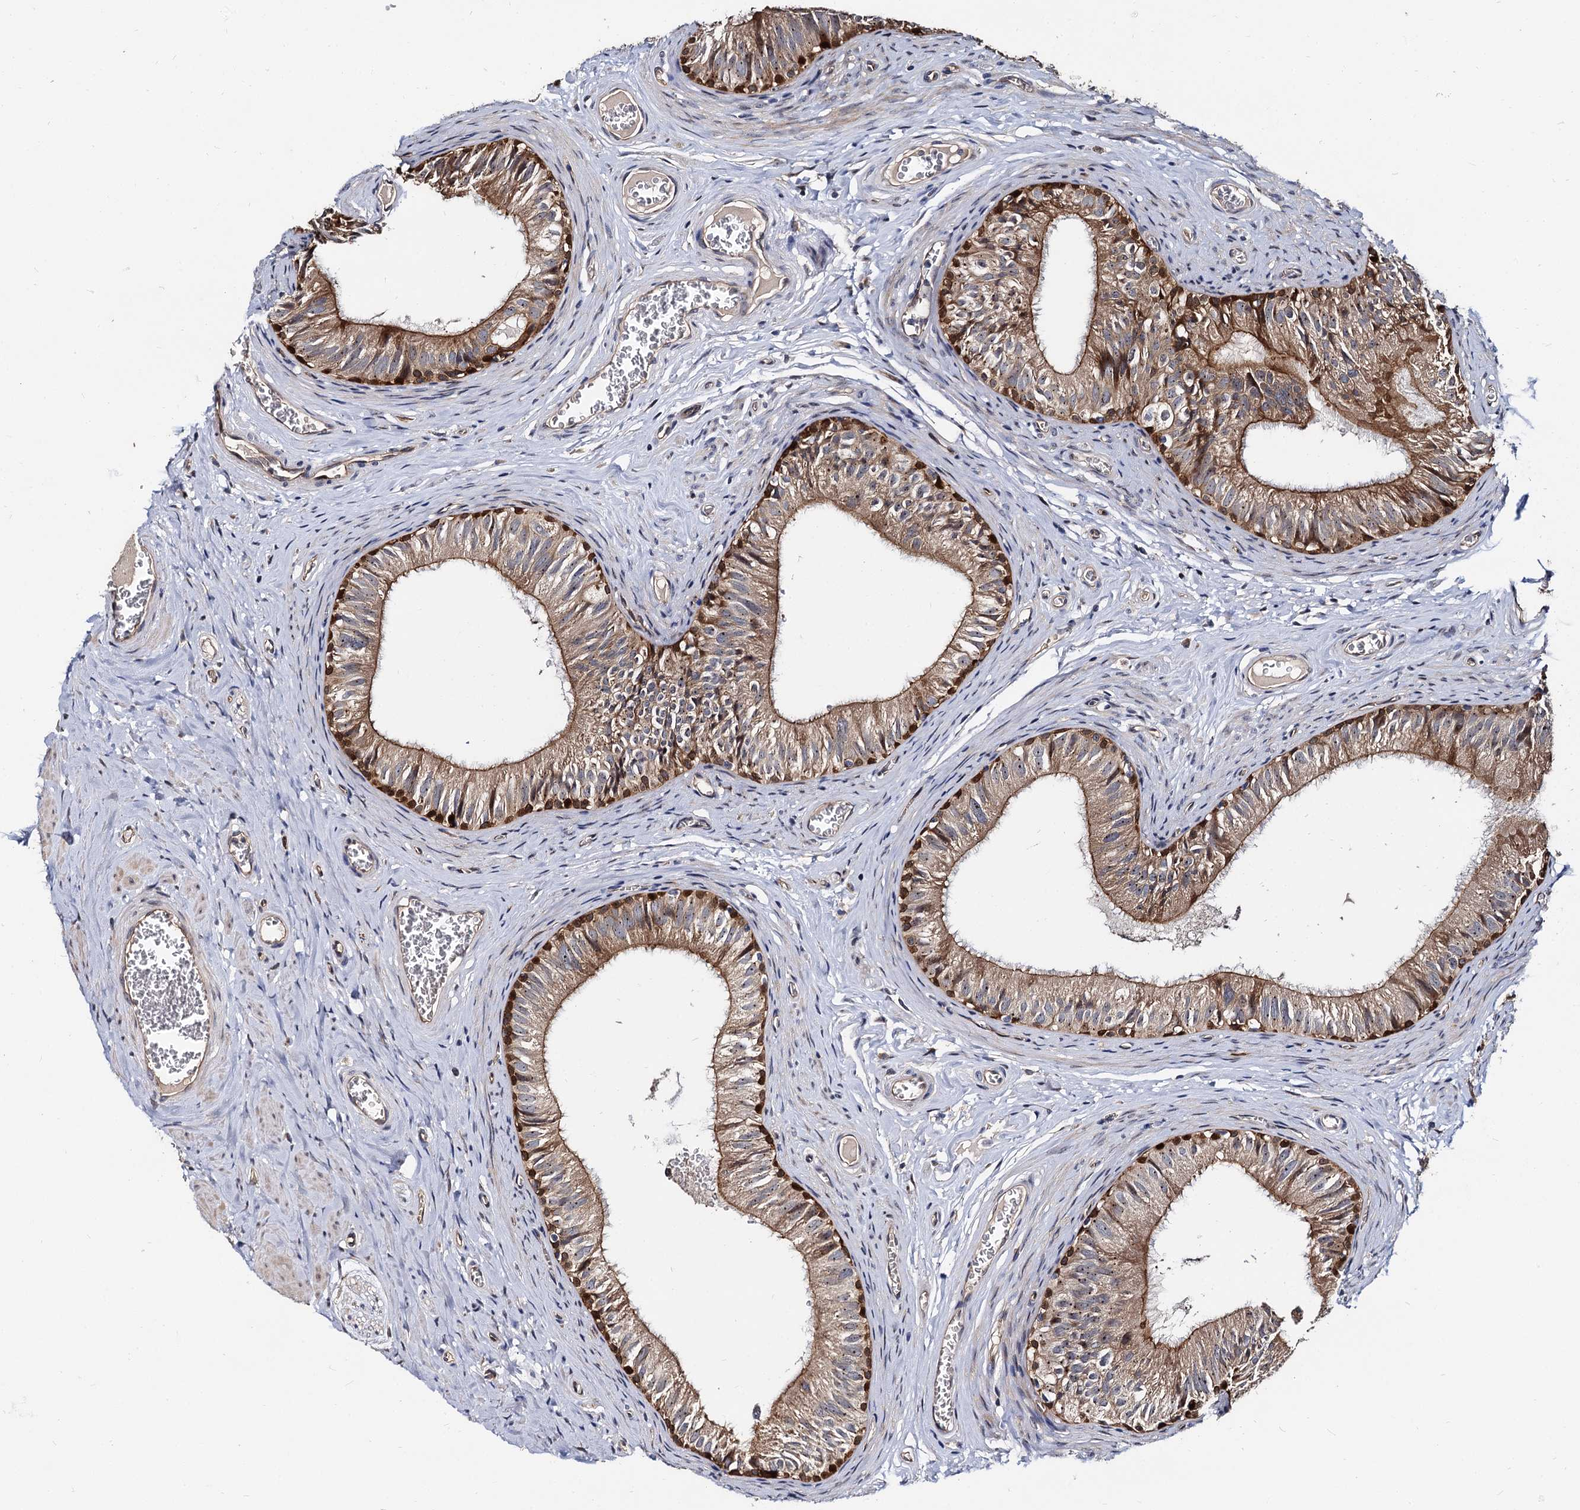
{"staining": {"intensity": "moderate", "quantity": ">75%", "location": "cytoplasmic/membranous"}, "tissue": "epididymis", "cell_type": "Glandular cells", "image_type": "normal", "snomed": [{"axis": "morphology", "description": "Normal tissue, NOS"}, {"axis": "topography", "description": "Epididymis"}], "caption": "High-power microscopy captured an IHC photomicrograph of benign epididymis, revealing moderate cytoplasmic/membranous staining in about >75% of glandular cells.", "gene": "WWC3", "patient": {"sex": "male", "age": 42}}